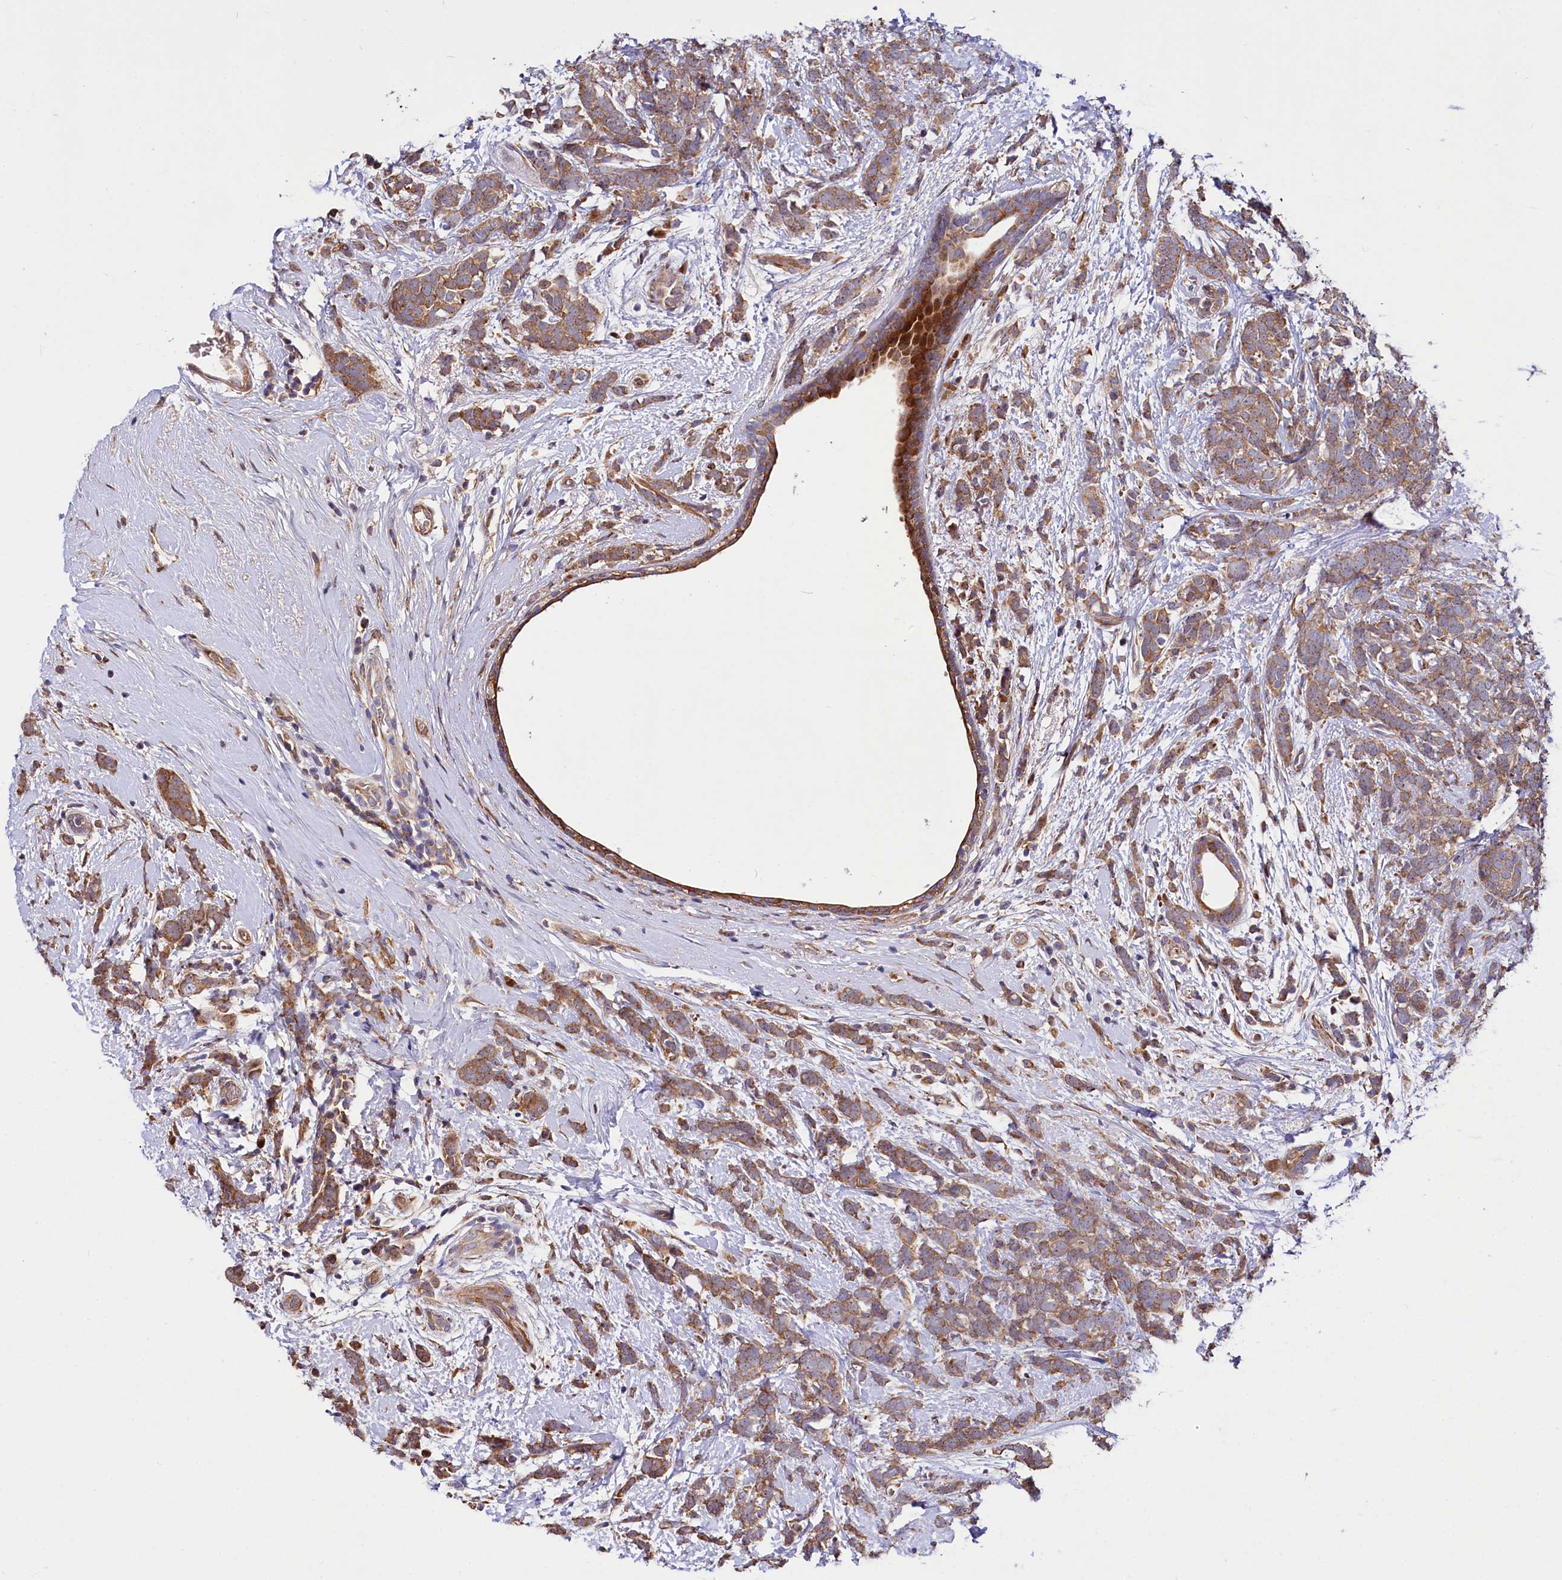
{"staining": {"intensity": "moderate", "quantity": ">75%", "location": "cytoplasmic/membranous"}, "tissue": "breast cancer", "cell_type": "Tumor cells", "image_type": "cancer", "snomed": [{"axis": "morphology", "description": "Lobular carcinoma"}, {"axis": "topography", "description": "Breast"}], "caption": "An image showing moderate cytoplasmic/membranous expression in approximately >75% of tumor cells in breast cancer (lobular carcinoma), as visualized by brown immunohistochemical staining.", "gene": "PDZRN3", "patient": {"sex": "female", "age": 58}}